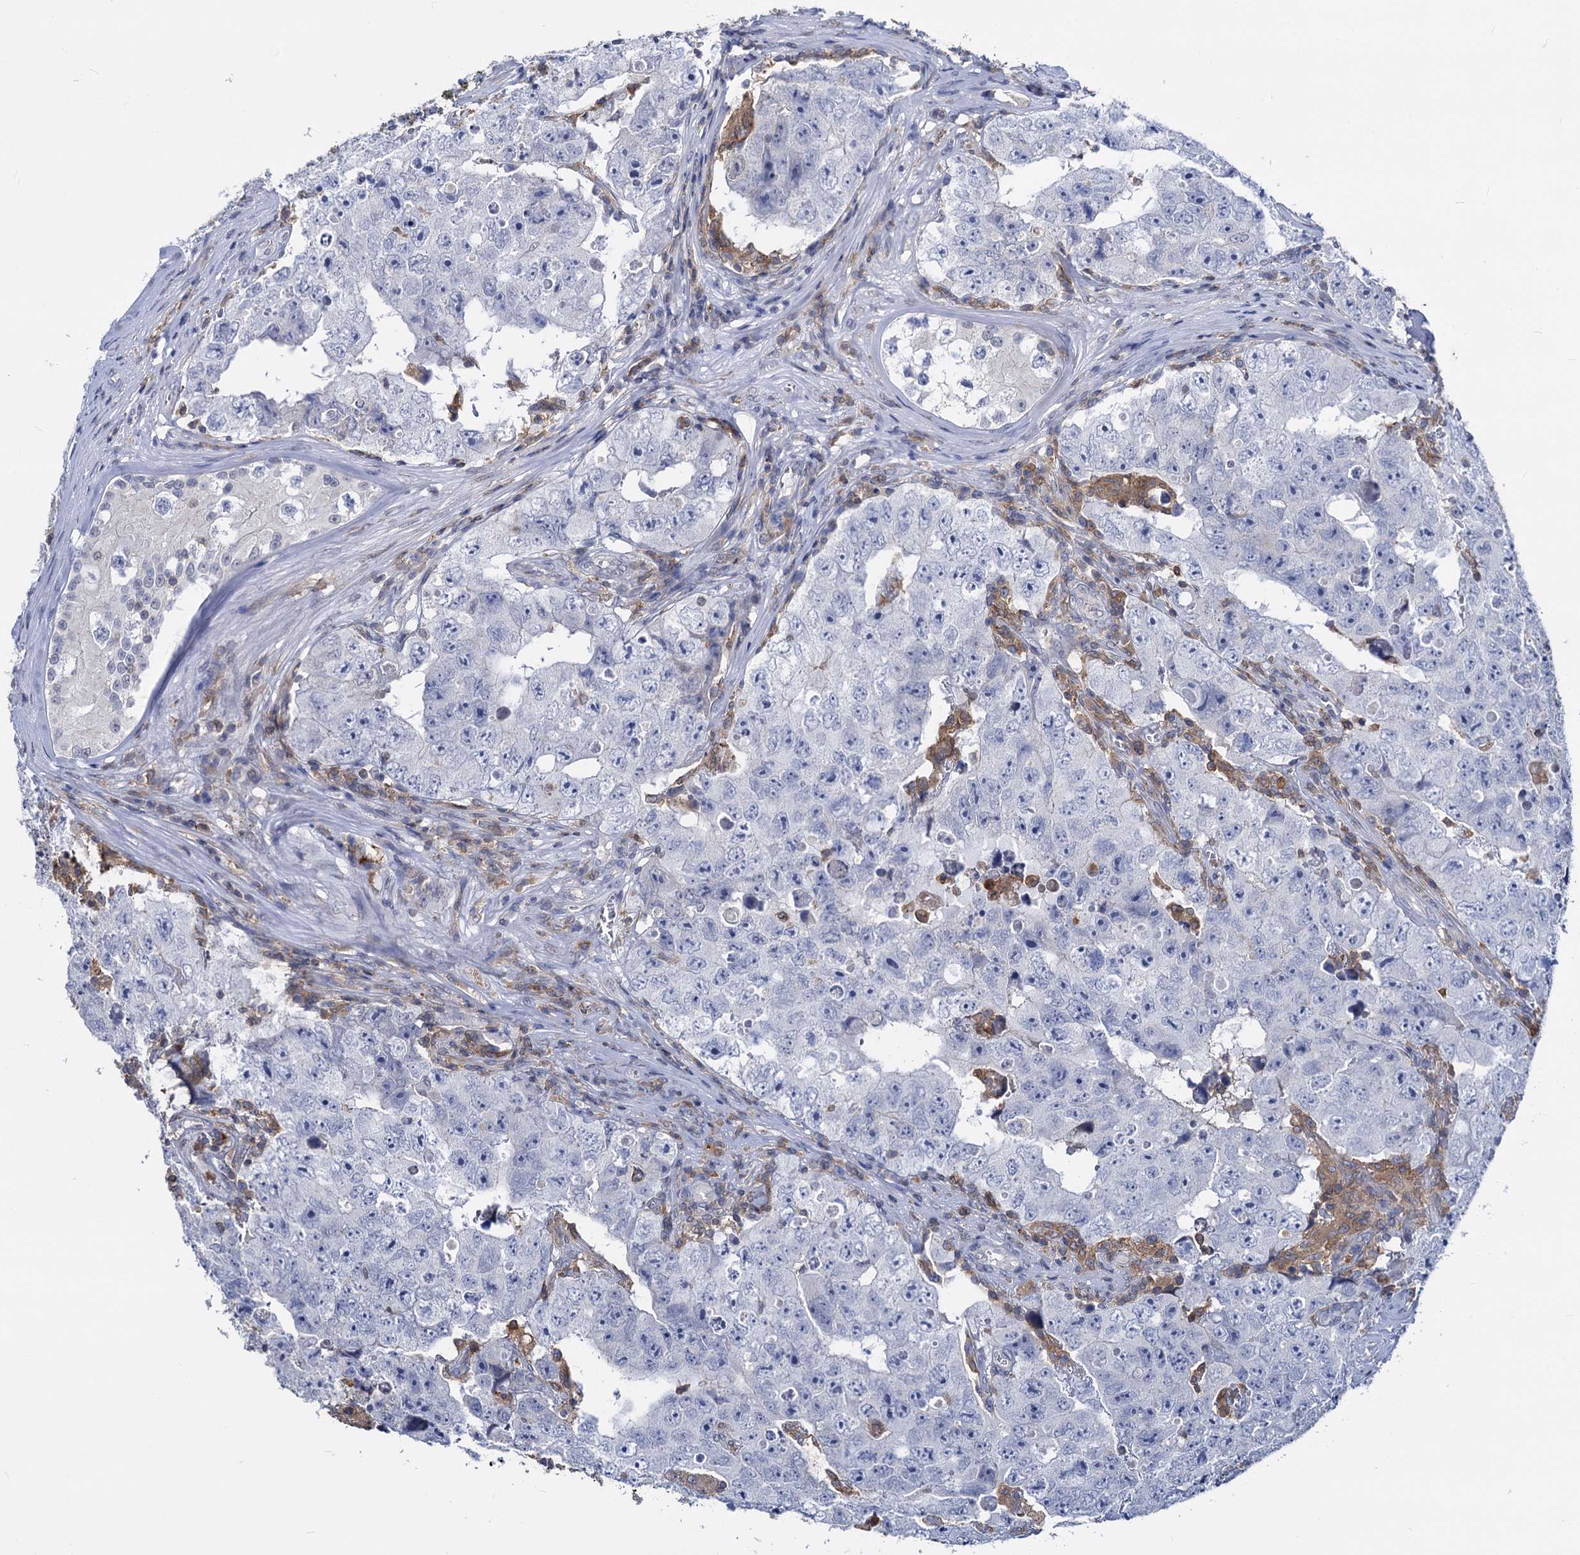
{"staining": {"intensity": "negative", "quantity": "none", "location": "none"}, "tissue": "testis cancer", "cell_type": "Tumor cells", "image_type": "cancer", "snomed": [{"axis": "morphology", "description": "Carcinoma, Embryonal, NOS"}, {"axis": "topography", "description": "Testis"}], "caption": "Immunohistochemistry of human testis cancer (embryonal carcinoma) displays no positivity in tumor cells.", "gene": "RHOG", "patient": {"sex": "male", "age": 17}}